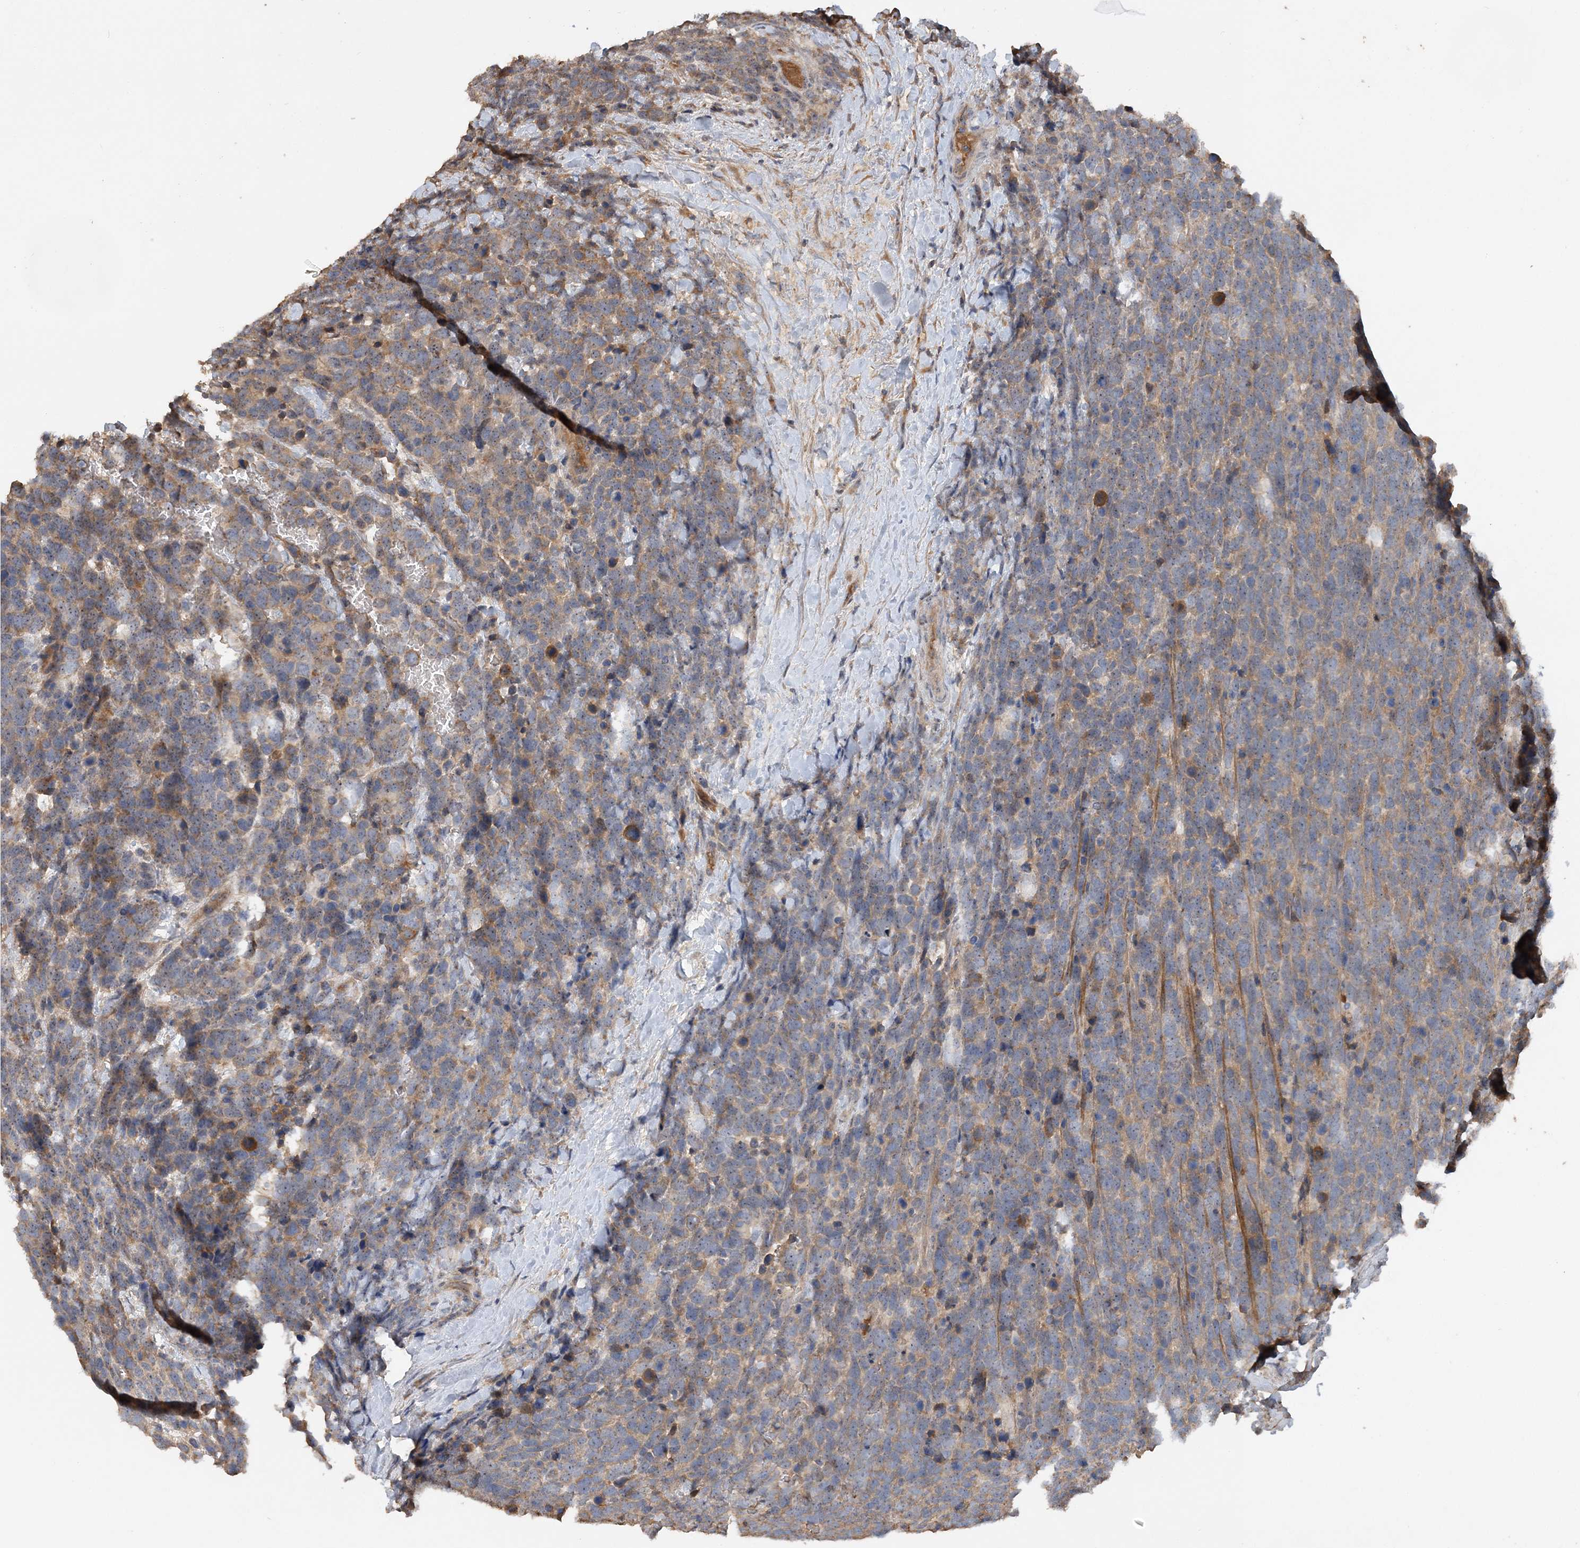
{"staining": {"intensity": "moderate", "quantity": "25%-75%", "location": "cytoplasmic/membranous"}, "tissue": "urothelial cancer", "cell_type": "Tumor cells", "image_type": "cancer", "snomed": [{"axis": "morphology", "description": "Urothelial carcinoma, High grade"}, {"axis": "topography", "description": "Urinary bladder"}], "caption": "A histopathology image of high-grade urothelial carcinoma stained for a protein displays moderate cytoplasmic/membranous brown staining in tumor cells.", "gene": "GRINA", "patient": {"sex": "female", "age": 82}}